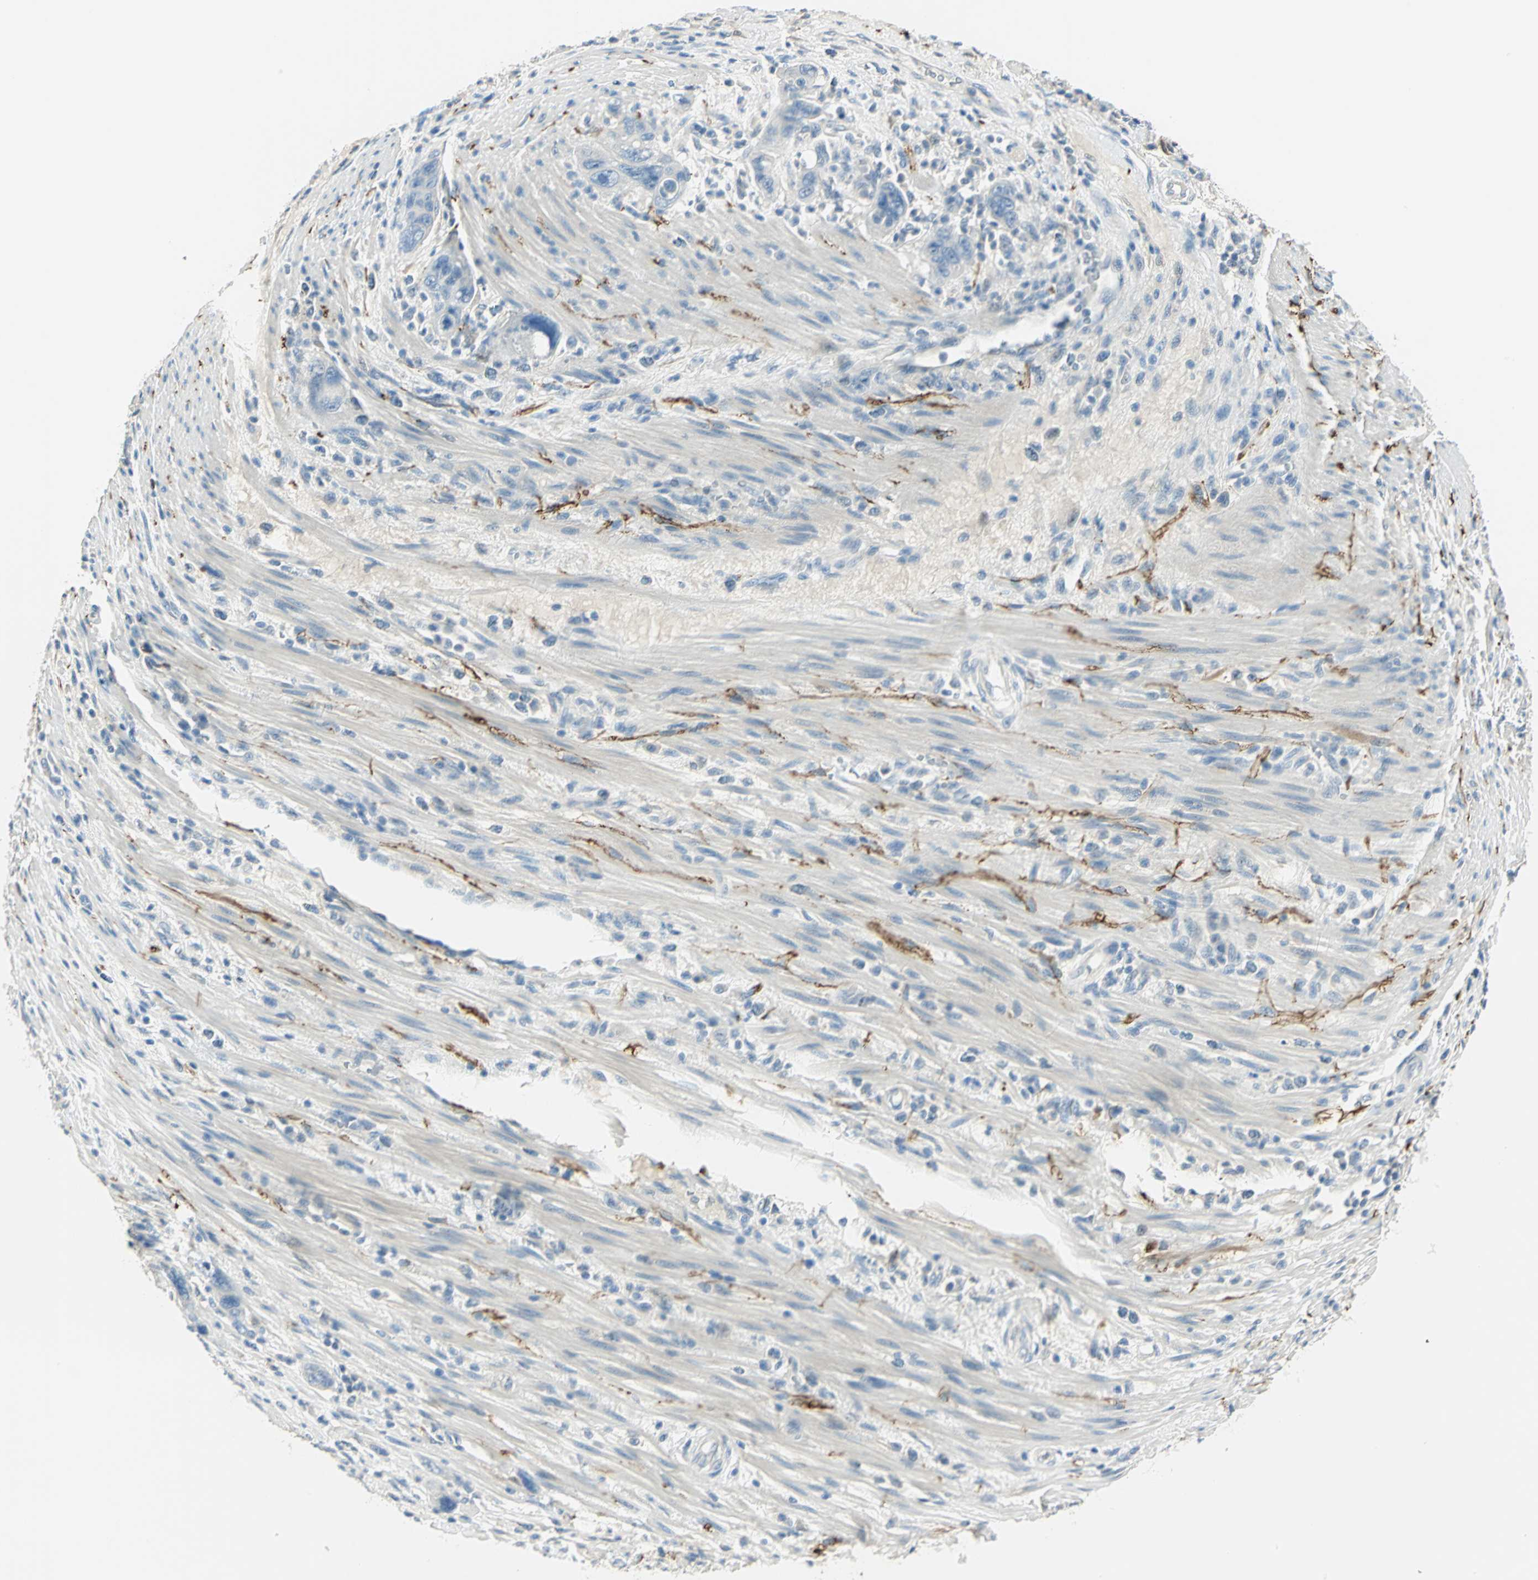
{"staining": {"intensity": "strong", "quantity": "<25%", "location": "cytoplasmic/membranous,nuclear"}, "tissue": "pancreatic cancer", "cell_type": "Tumor cells", "image_type": "cancer", "snomed": [{"axis": "morphology", "description": "Adenocarcinoma, NOS"}, {"axis": "topography", "description": "Pancreas"}], "caption": "IHC micrograph of neoplastic tissue: human pancreatic cancer (adenocarcinoma) stained using immunohistochemistry reveals medium levels of strong protein expression localized specifically in the cytoplasmic/membranous and nuclear of tumor cells, appearing as a cytoplasmic/membranous and nuclear brown color.", "gene": "UCHL1", "patient": {"sex": "female", "age": 71}}